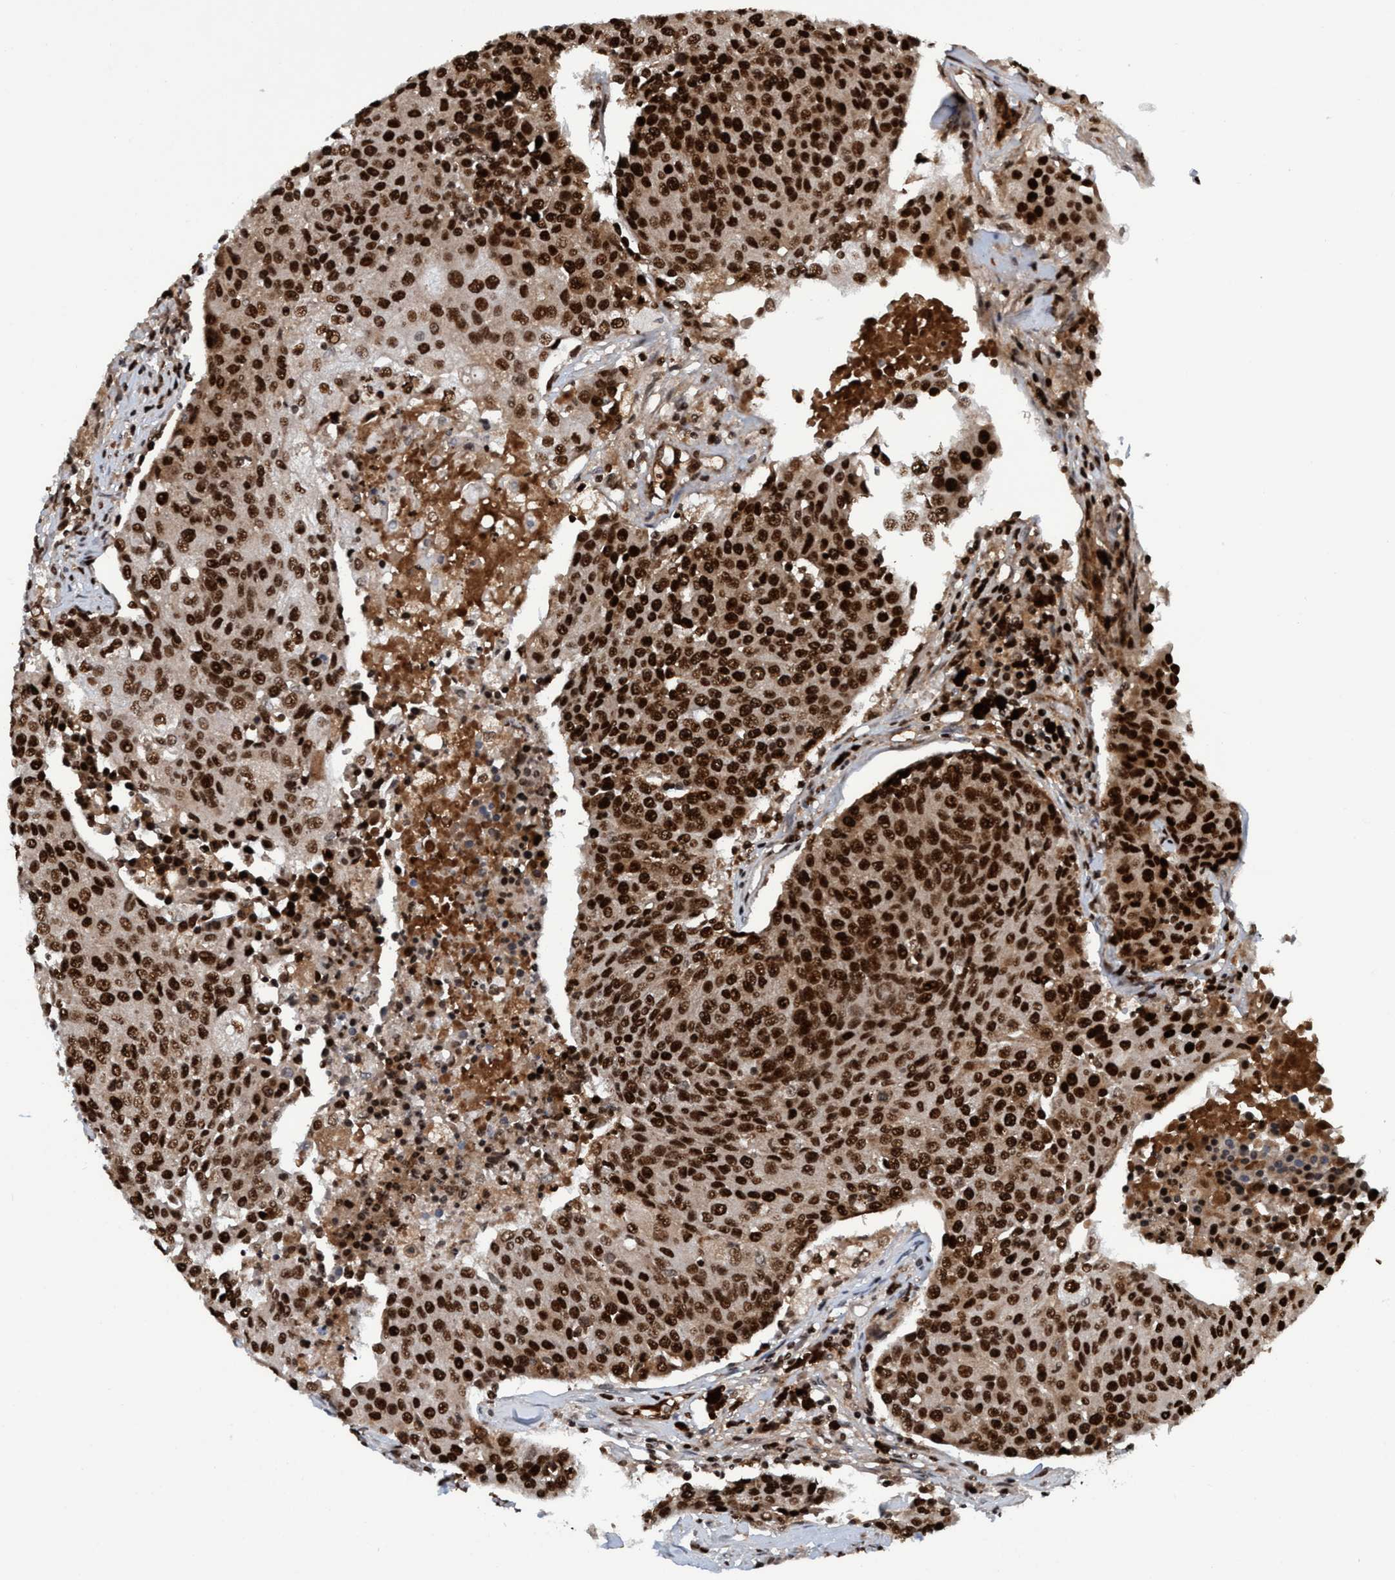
{"staining": {"intensity": "strong", "quantity": ">75%", "location": "cytoplasmic/membranous,nuclear"}, "tissue": "urothelial cancer", "cell_type": "Tumor cells", "image_type": "cancer", "snomed": [{"axis": "morphology", "description": "Urothelial carcinoma, High grade"}, {"axis": "topography", "description": "Urinary bladder"}], "caption": "Urothelial cancer was stained to show a protein in brown. There is high levels of strong cytoplasmic/membranous and nuclear positivity in approximately >75% of tumor cells.", "gene": "TOPBP1", "patient": {"sex": "female", "age": 85}}